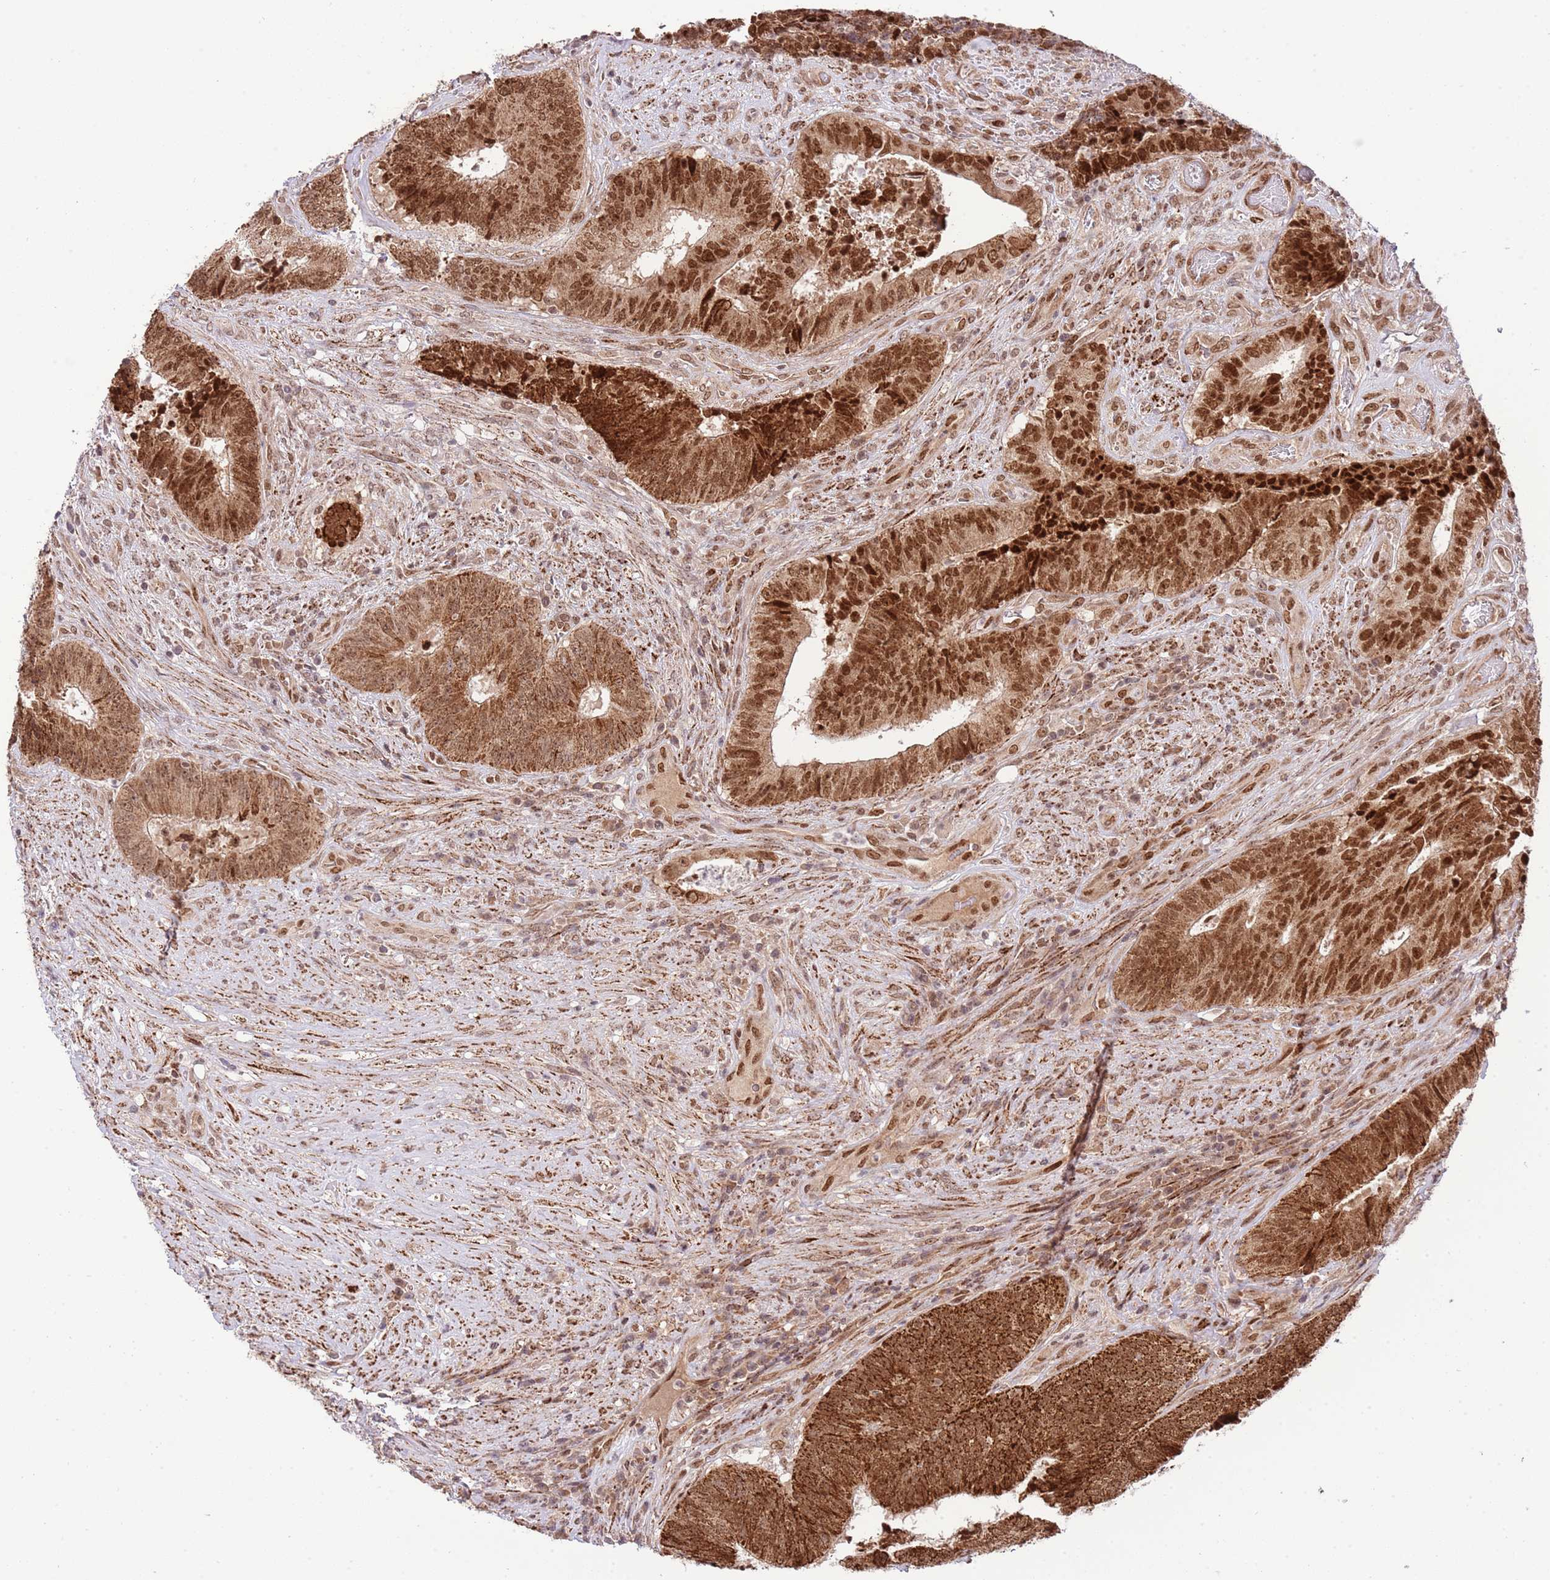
{"staining": {"intensity": "strong", "quantity": ">75%", "location": "cytoplasmic/membranous,nuclear"}, "tissue": "colorectal cancer", "cell_type": "Tumor cells", "image_type": "cancer", "snomed": [{"axis": "morphology", "description": "Adenocarcinoma, NOS"}, {"axis": "topography", "description": "Rectum"}], "caption": "Tumor cells reveal high levels of strong cytoplasmic/membranous and nuclear staining in about >75% of cells in human colorectal adenocarcinoma.", "gene": "CHD1", "patient": {"sex": "male", "age": 72}}